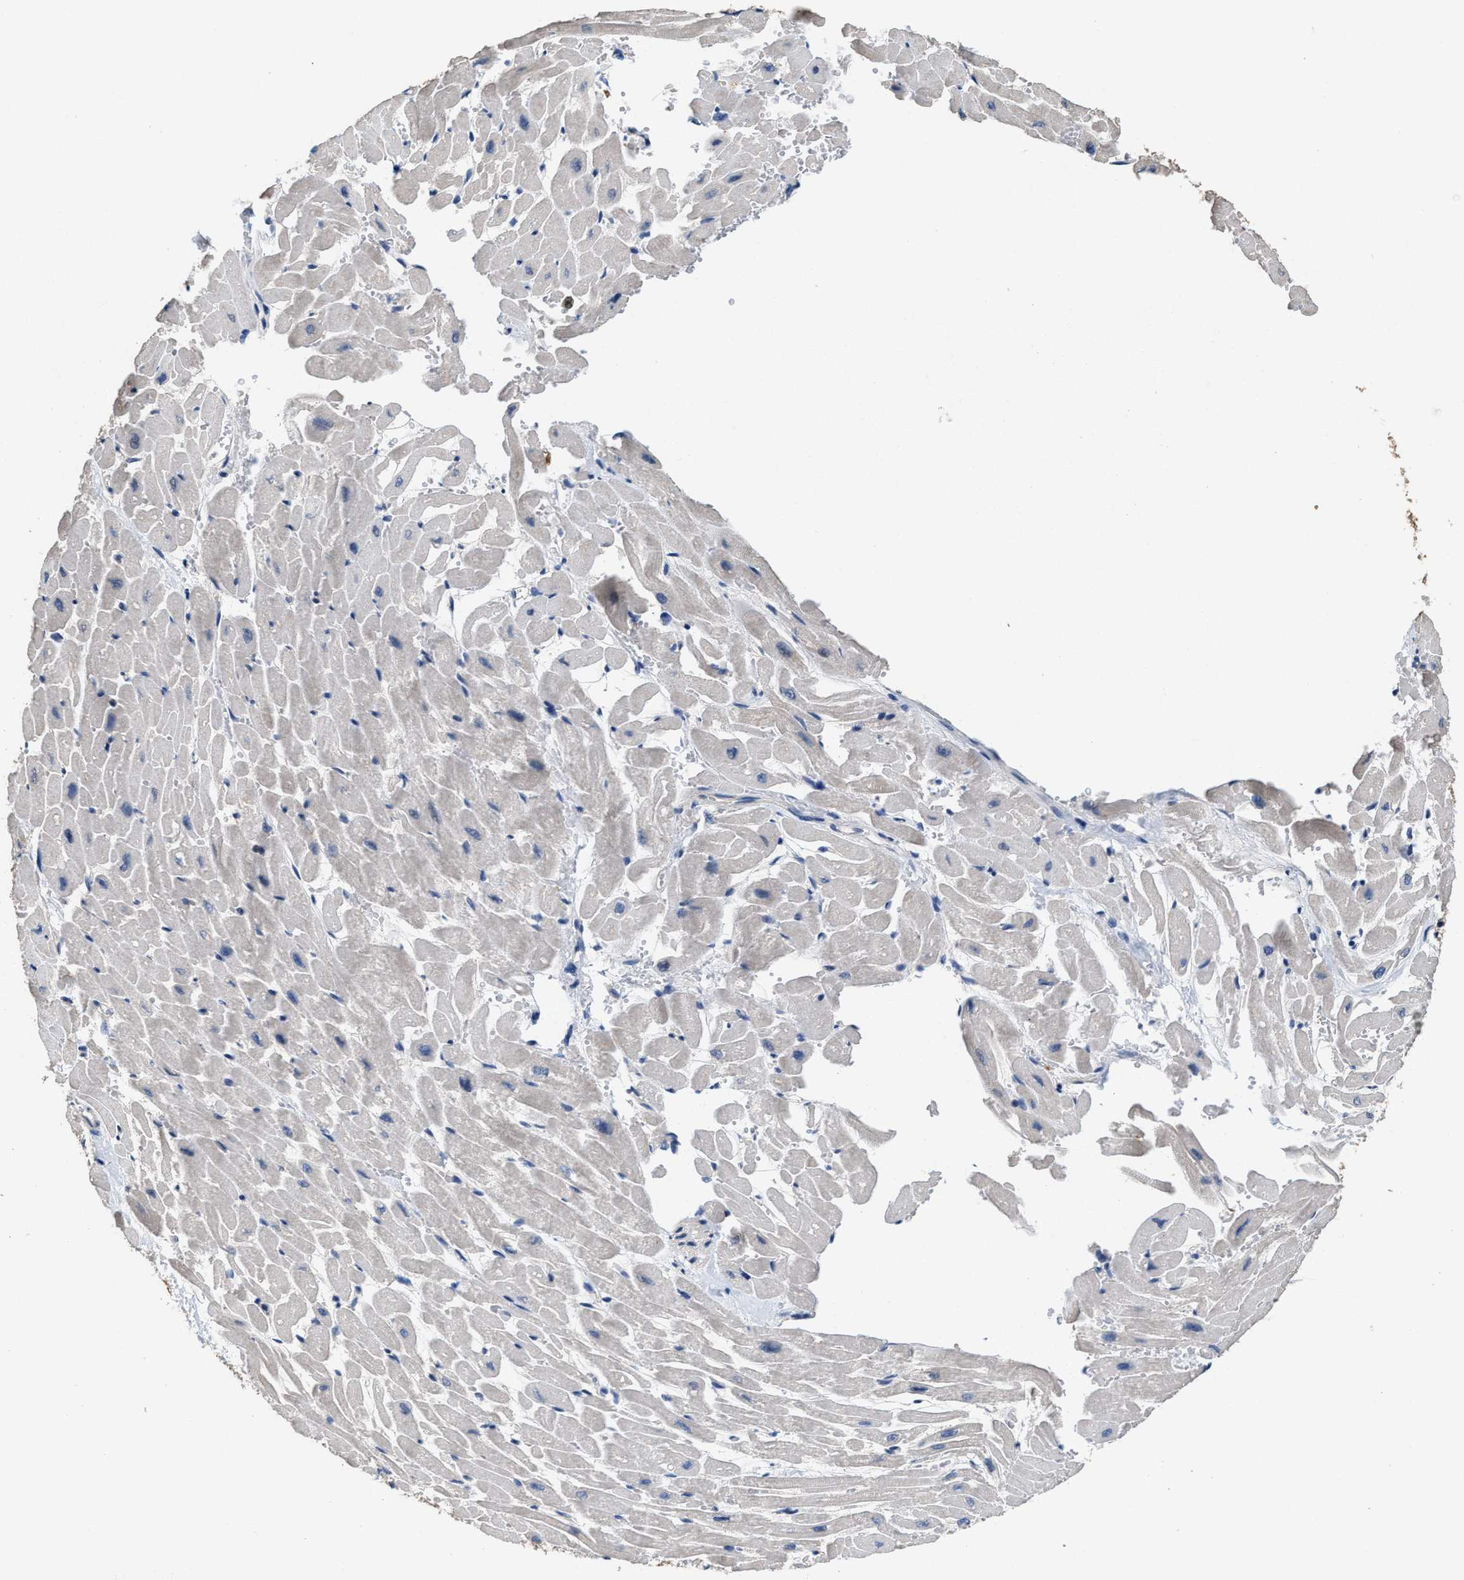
{"staining": {"intensity": "weak", "quantity": "<25%", "location": "nuclear"}, "tissue": "heart muscle", "cell_type": "Cardiomyocytes", "image_type": "normal", "snomed": [{"axis": "morphology", "description": "Normal tissue, NOS"}, {"axis": "topography", "description": "Heart"}], "caption": "This histopathology image is of unremarkable heart muscle stained with IHC to label a protein in brown with the nuclei are counter-stained blue. There is no expression in cardiomyocytes.", "gene": "ZNF20", "patient": {"sex": "male", "age": 45}}